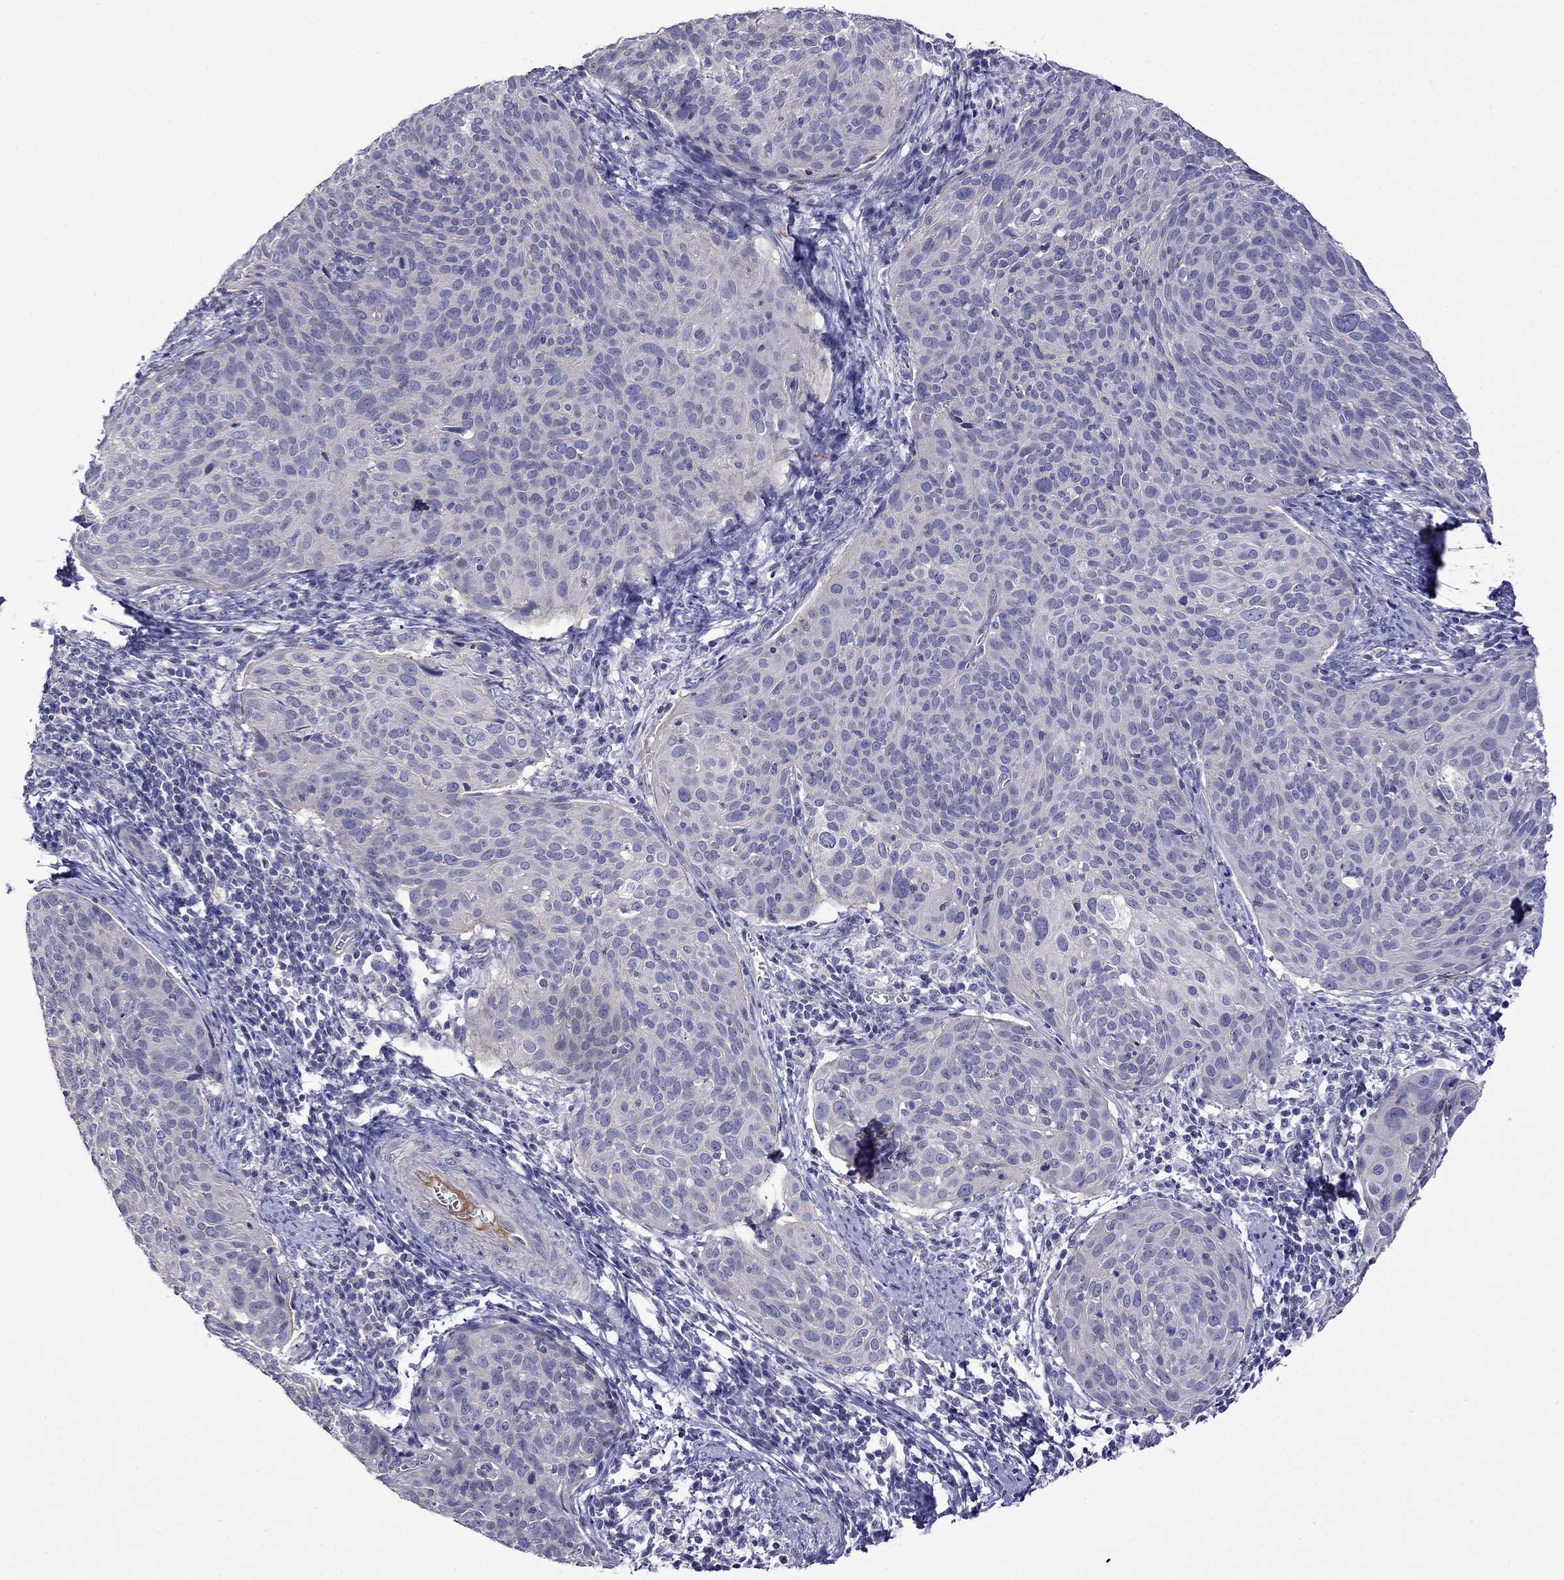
{"staining": {"intensity": "negative", "quantity": "none", "location": "none"}, "tissue": "cervical cancer", "cell_type": "Tumor cells", "image_type": "cancer", "snomed": [{"axis": "morphology", "description": "Squamous cell carcinoma, NOS"}, {"axis": "topography", "description": "Cervix"}], "caption": "The photomicrograph shows no significant positivity in tumor cells of cervical cancer (squamous cell carcinoma).", "gene": "STAR", "patient": {"sex": "female", "age": 39}}